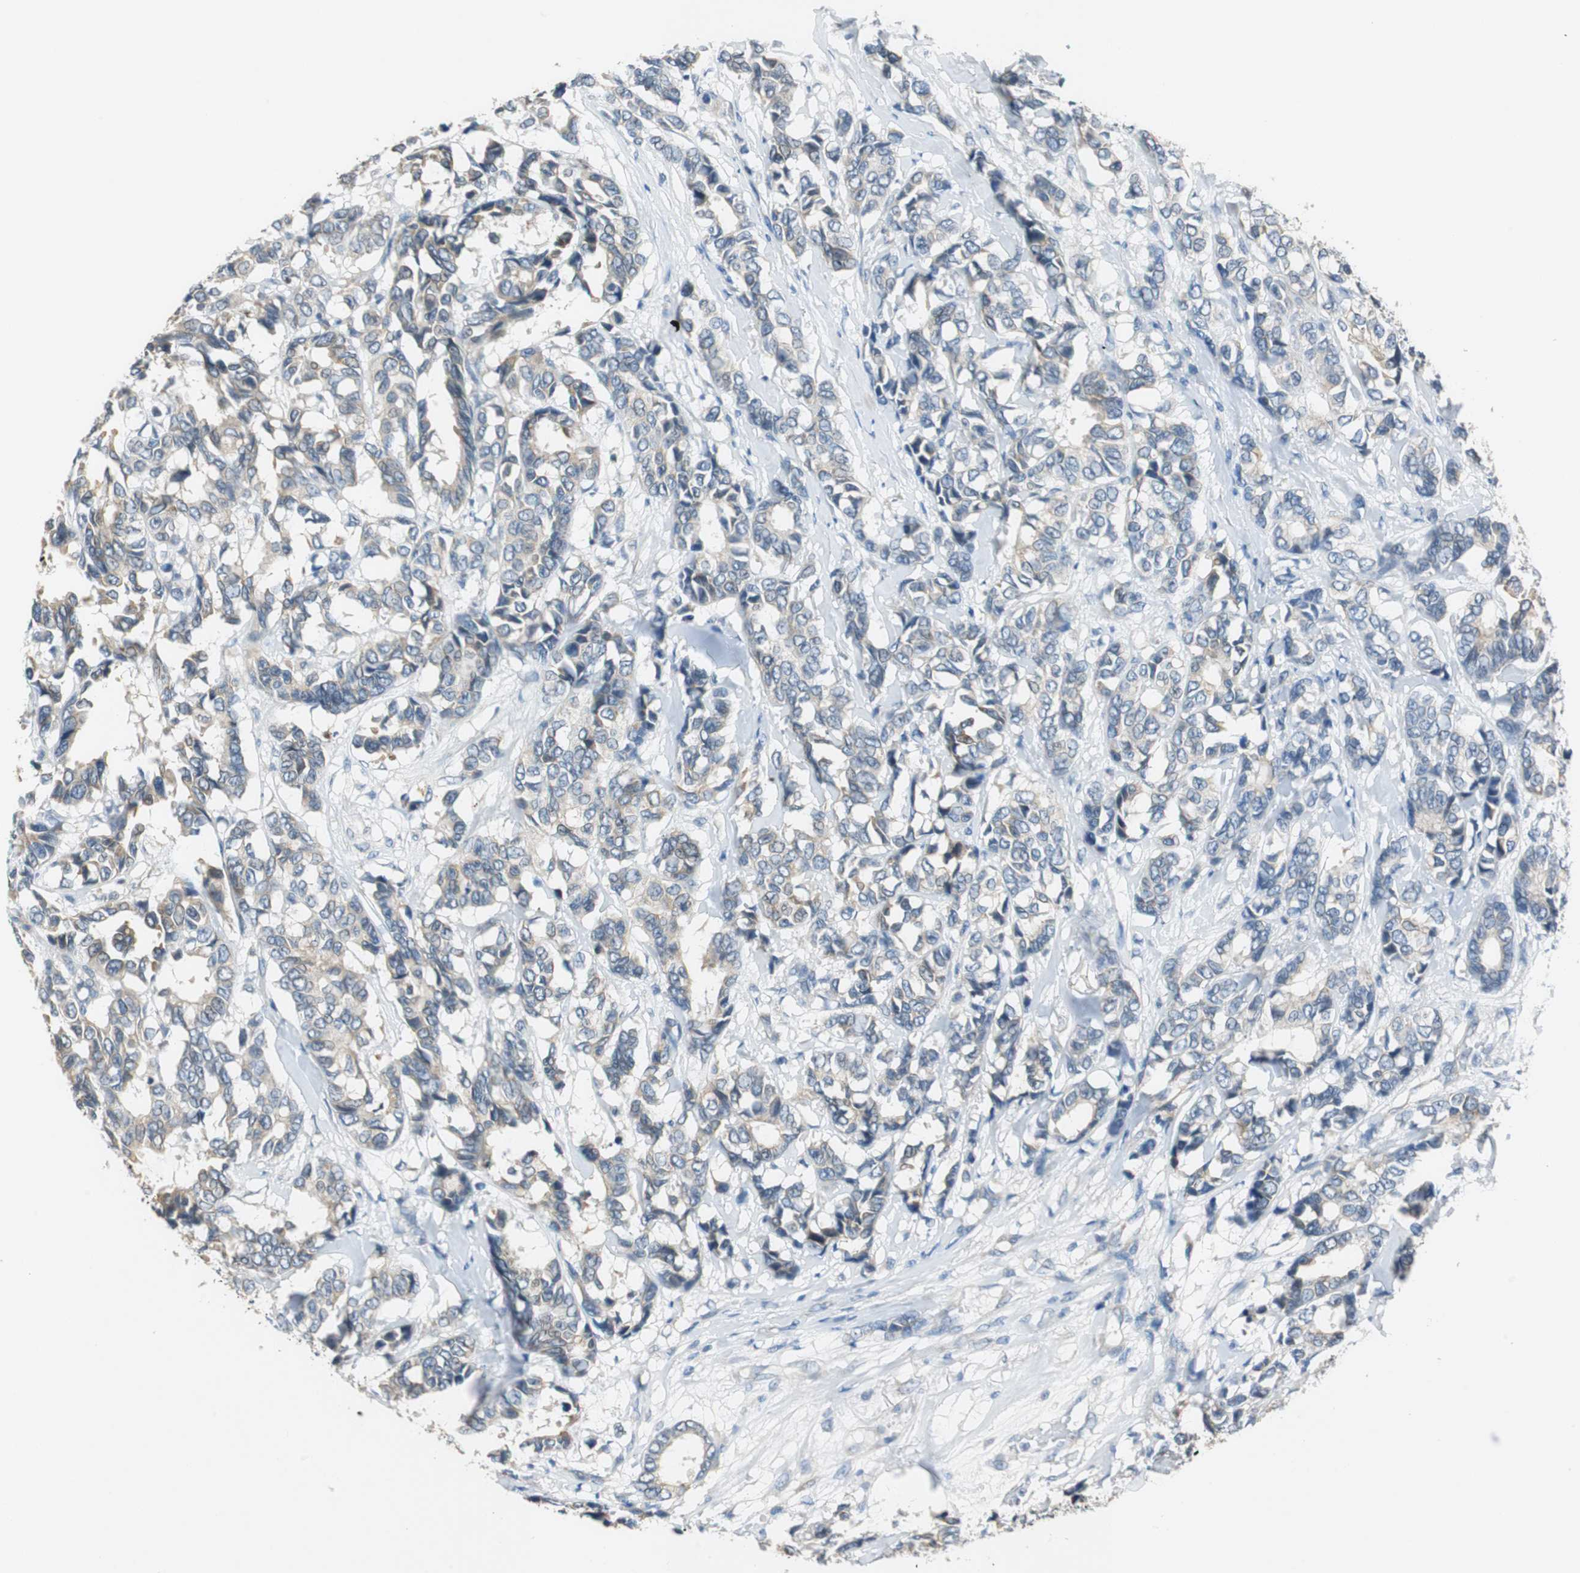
{"staining": {"intensity": "weak", "quantity": "<25%", "location": "cytoplasmic/membranous"}, "tissue": "breast cancer", "cell_type": "Tumor cells", "image_type": "cancer", "snomed": [{"axis": "morphology", "description": "Duct carcinoma"}, {"axis": "topography", "description": "Breast"}], "caption": "Tumor cells show no significant protein staining in infiltrating ductal carcinoma (breast).", "gene": "FADS2", "patient": {"sex": "female", "age": 87}}